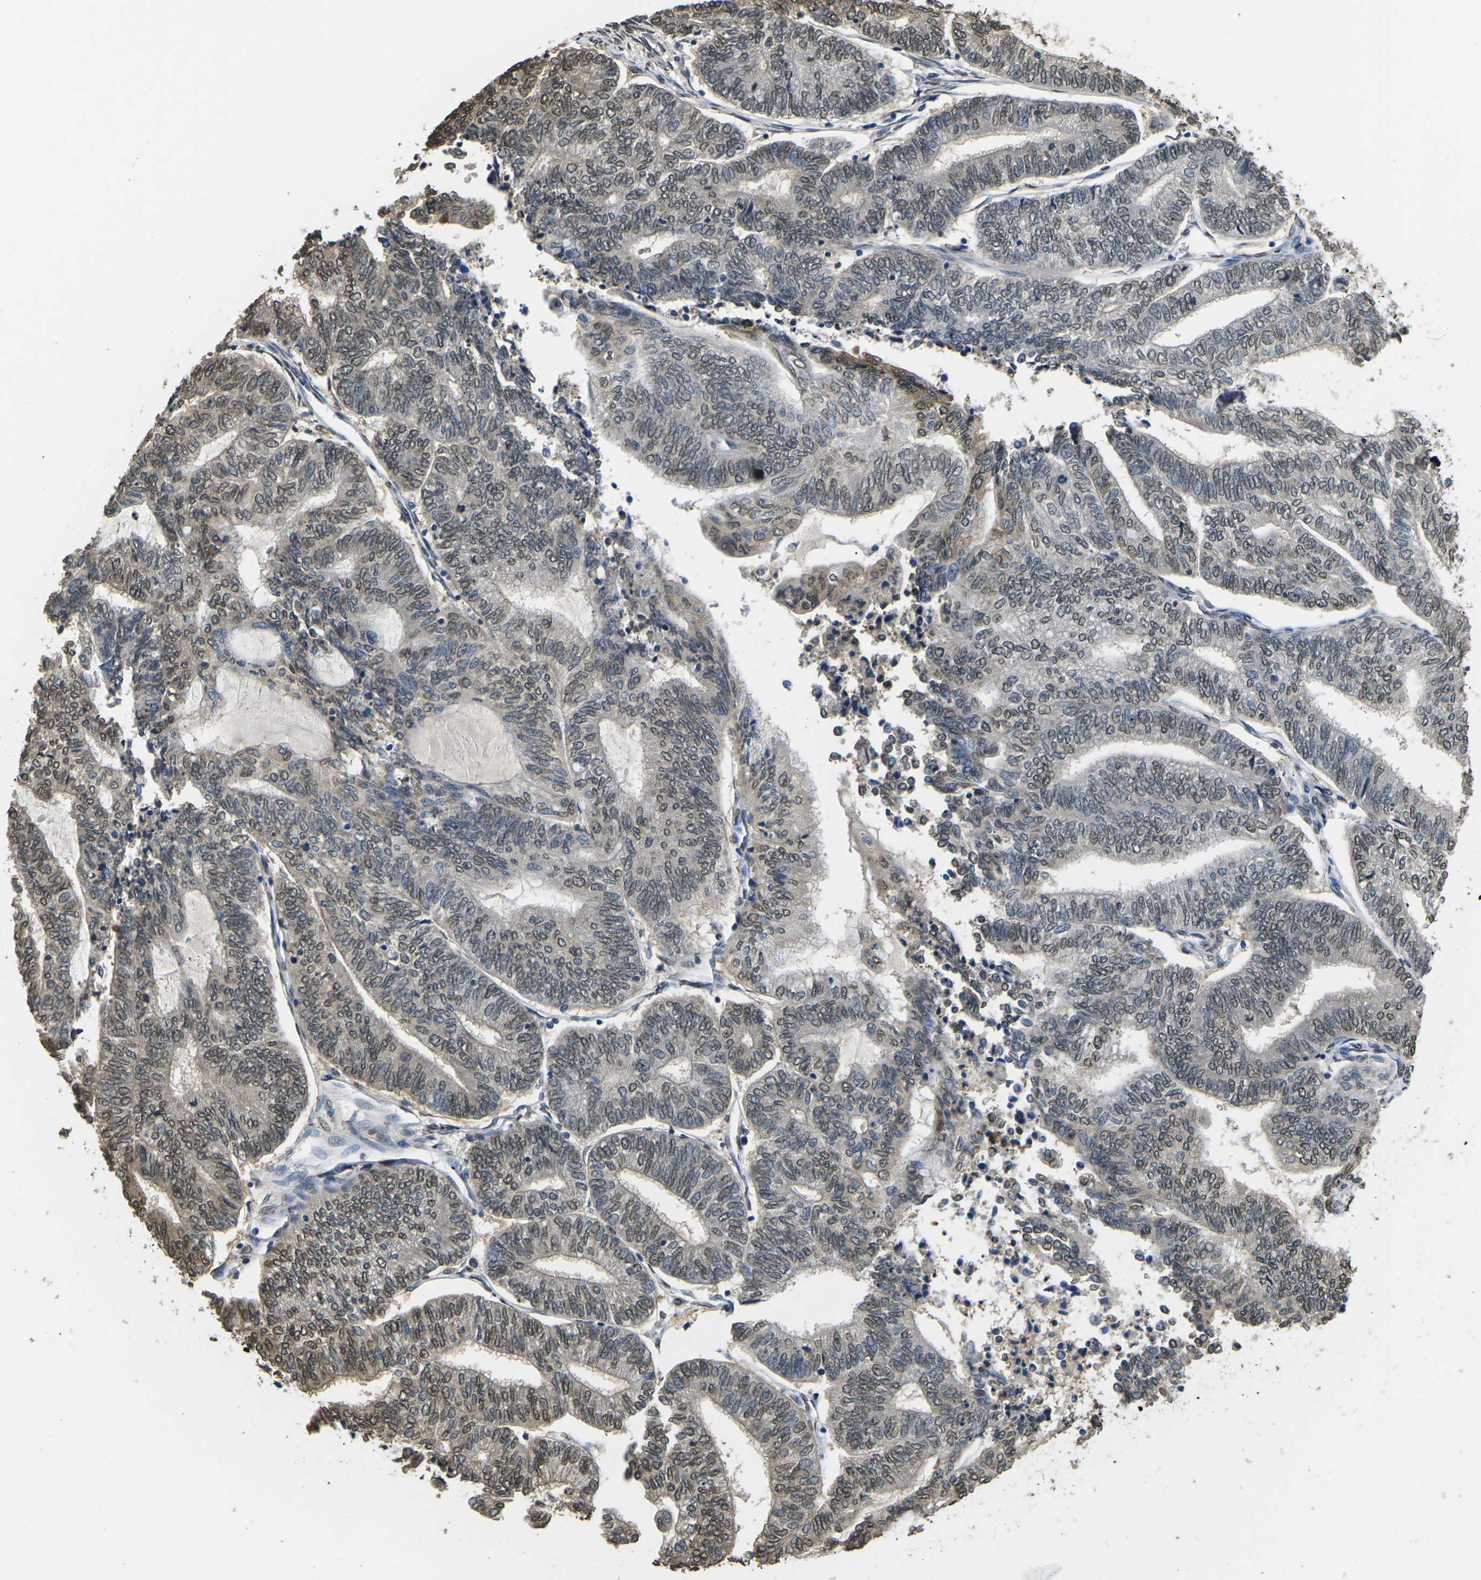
{"staining": {"intensity": "weak", "quantity": ">75%", "location": "nuclear"}, "tissue": "endometrial cancer", "cell_type": "Tumor cells", "image_type": "cancer", "snomed": [{"axis": "morphology", "description": "Adenocarcinoma, NOS"}, {"axis": "topography", "description": "Uterus"}, {"axis": "topography", "description": "Endometrium"}], "caption": "The image shows a brown stain indicating the presence of a protein in the nuclear of tumor cells in endometrial cancer (adenocarcinoma).", "gene": "SCNN1B", "patient": {"sex": "female", "age": 70}}